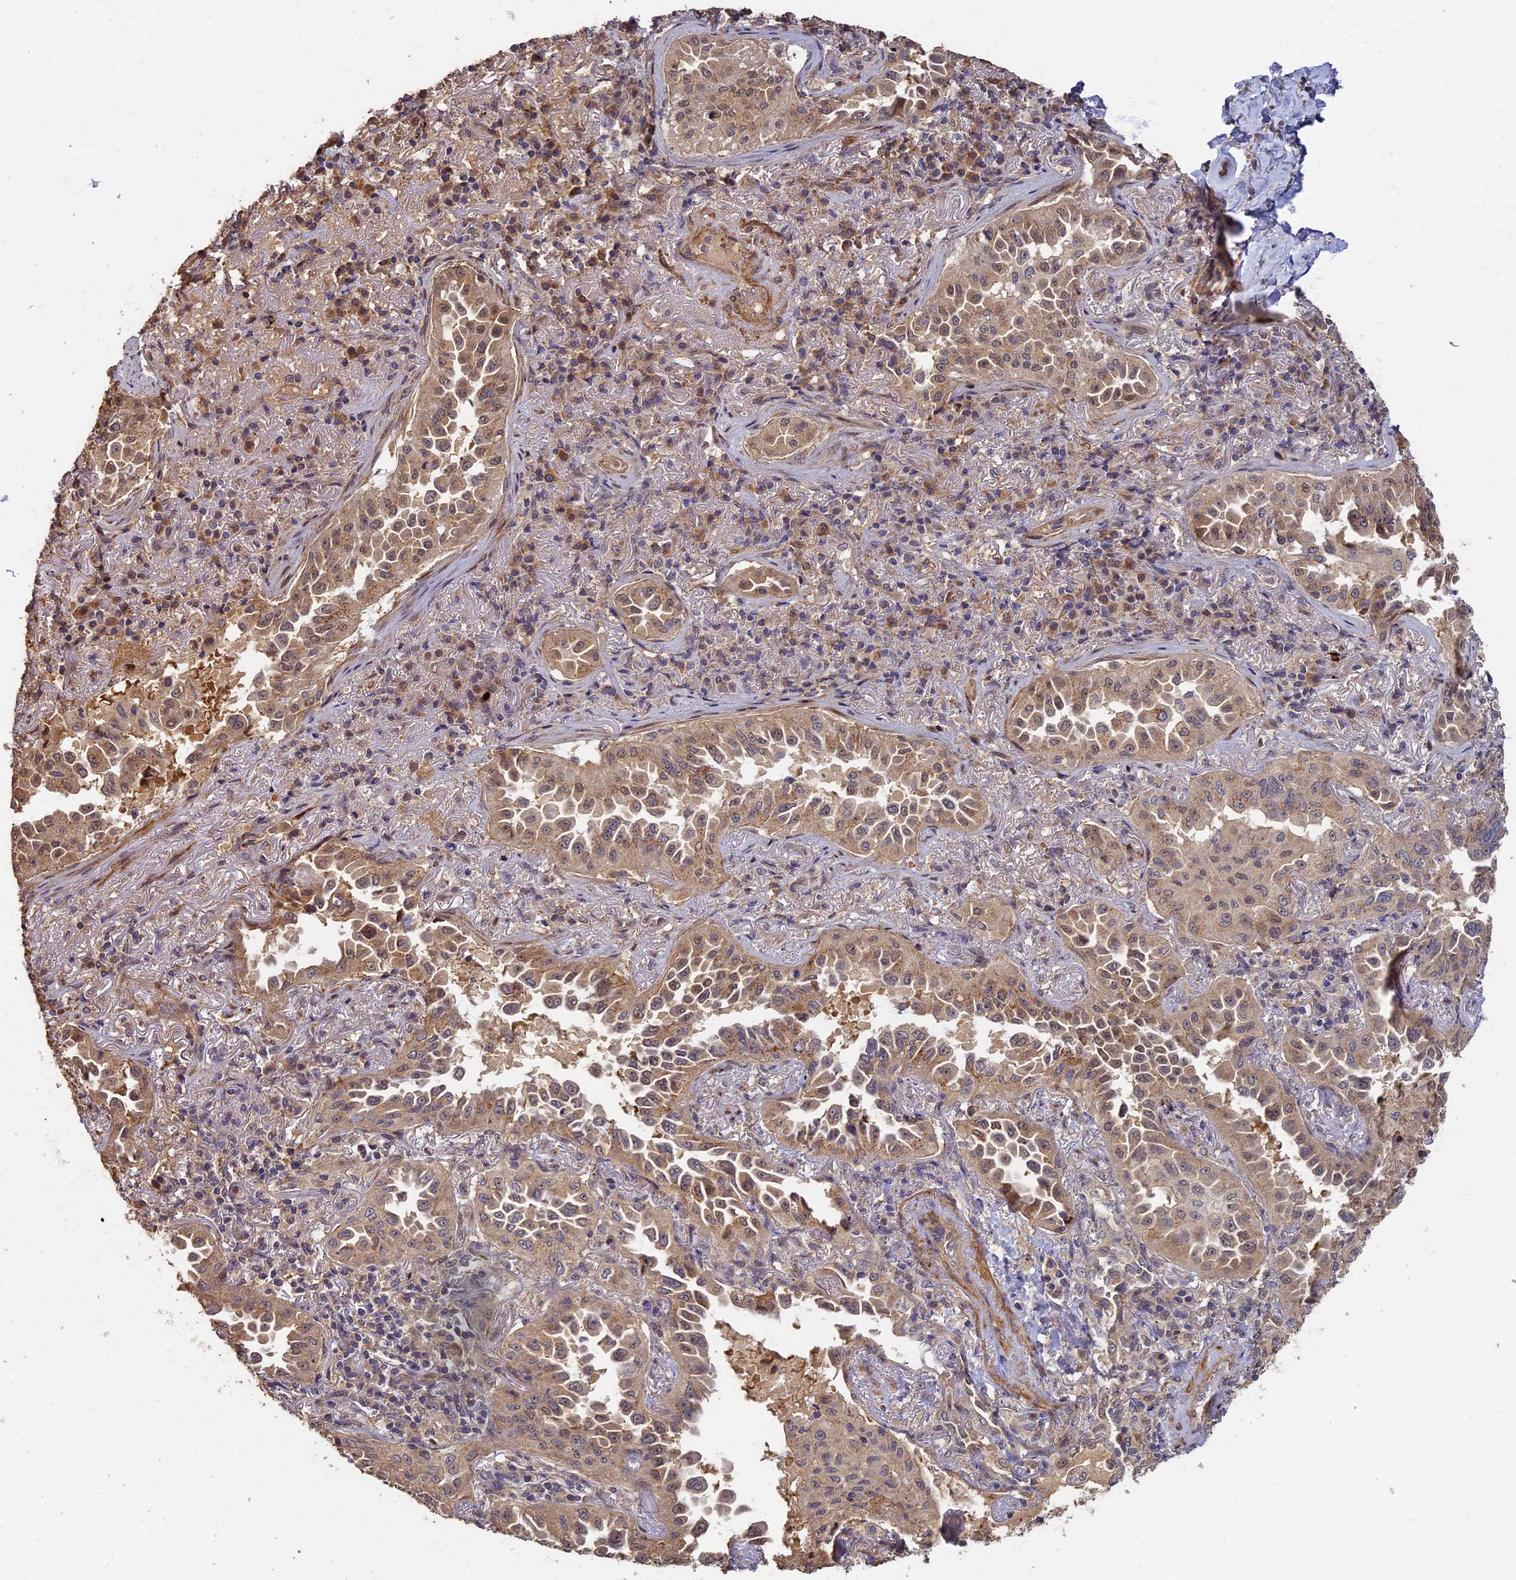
{"staining": {"intensity": "weak", "quantity": ">75%", "location": "cytoplasmic/membranous,nuclear"}, "tissue": "lung cancer", "cell_type": "Tumor cells", "image_type": "cancer", "snomed": [{"axis": "morphology", "description": "Adenocarcinoma, NOS"}, {"axis": "topography", "description": "Lung"}], "caption": "This is an image of immunohistochemistry (IHC) staining of adenocarcinoma (lung), which shows weak staining in the cytoplasmic/membranous and nuclear of tumor cells.", "gene": "RSPH3", "patient": {"sex": "female", "age": 69}}